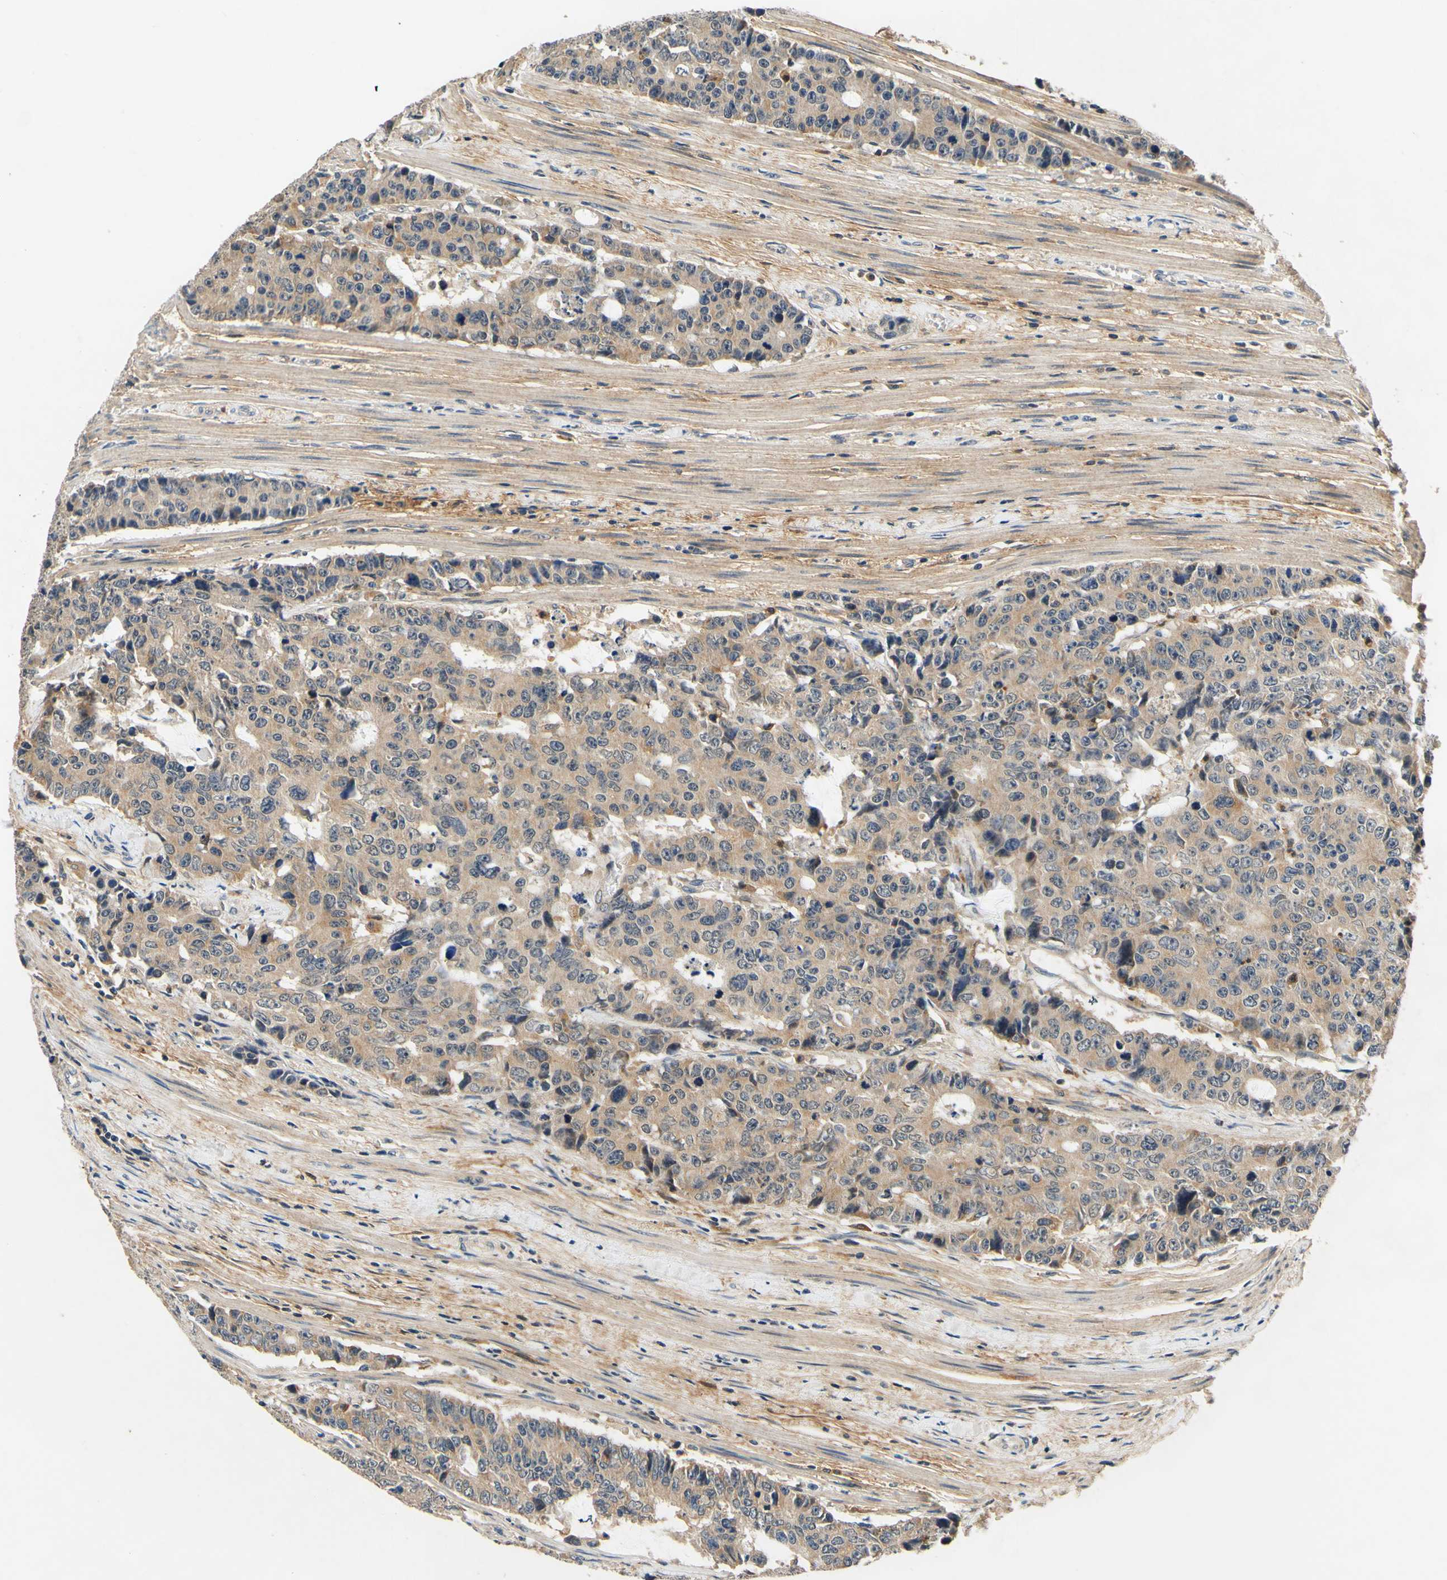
{"staining": {"intensity": "weak", "quantity": ">75%", "location": "cytoplasmic/membranous"}, "tissue": "colorectal cancer", "cell_type": "Tumor cells", "image_type": "cancer", "snomed": [{"axis": "morphology", "description": "Adenocarcinoma, NOS"}, {"axis": "topography", "description": "Colon"}], "caption": "Tumor cells reveal weak cytoplasmic/membranous positivity in about >75% of cells in colorectal adenocarcinoma.", "gene": "PLA2G4A", "patient": {"sex": "female", "age": 86}}